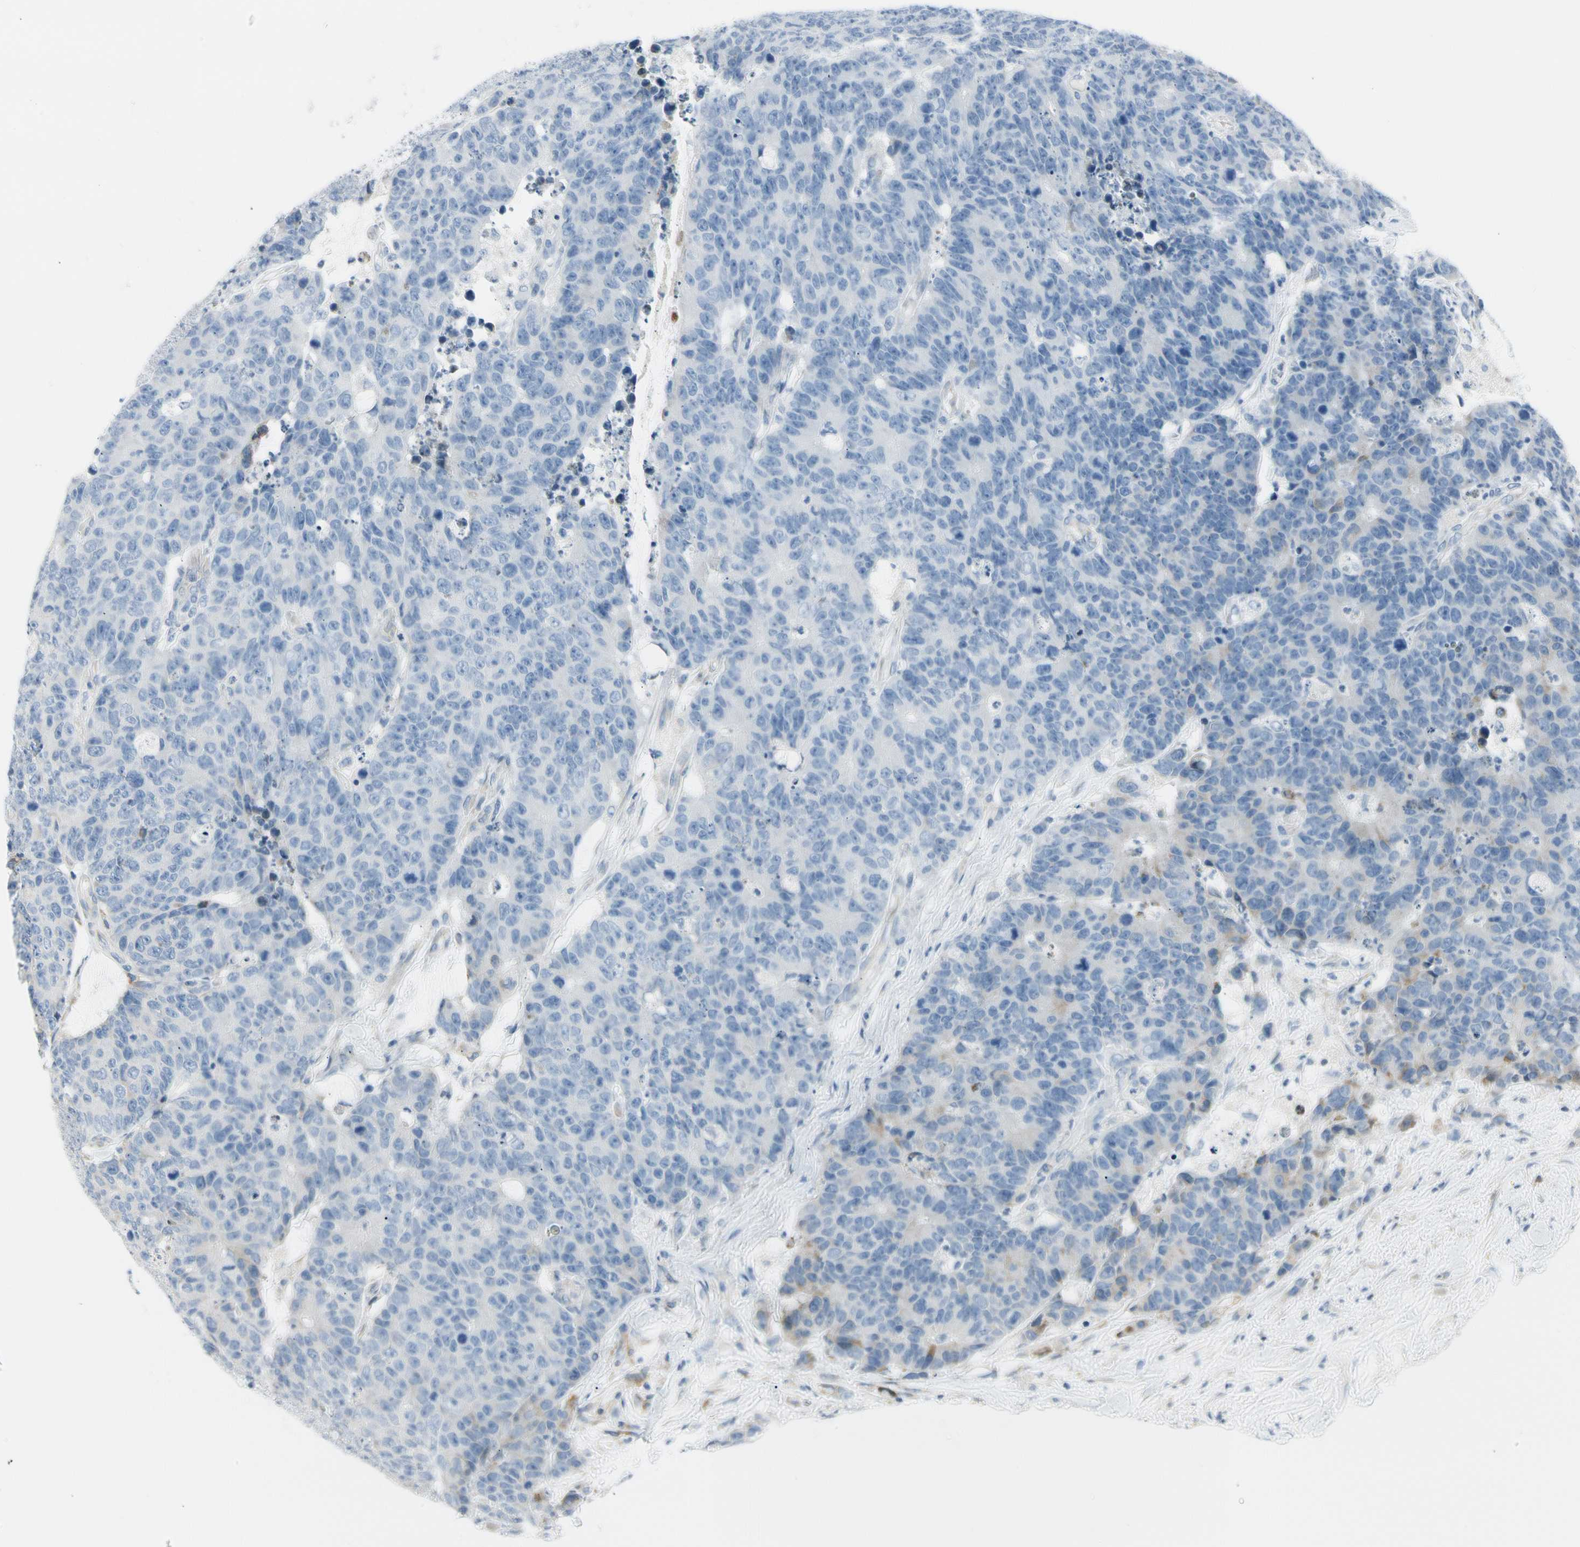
{"staining": {"intensity": "negative", "quantity": "none", "location": "none"}, "tissue": "colorectal cancer", "cell_type": "Tumor cells", "image_type": "cancer", "snomed": [{"axis": "morphology", "description": "Adenocarcinoma, NOS"}, {"axis": "topography", "description": "Colon"}], "caption": "High power microscopy image of an IHC micrograph of adenocarcinoma (colorectal), revealing no significant positivity in tumor cells.", "gene": "TNFSF11", "patient": {"sex": "female", "age": 86}}